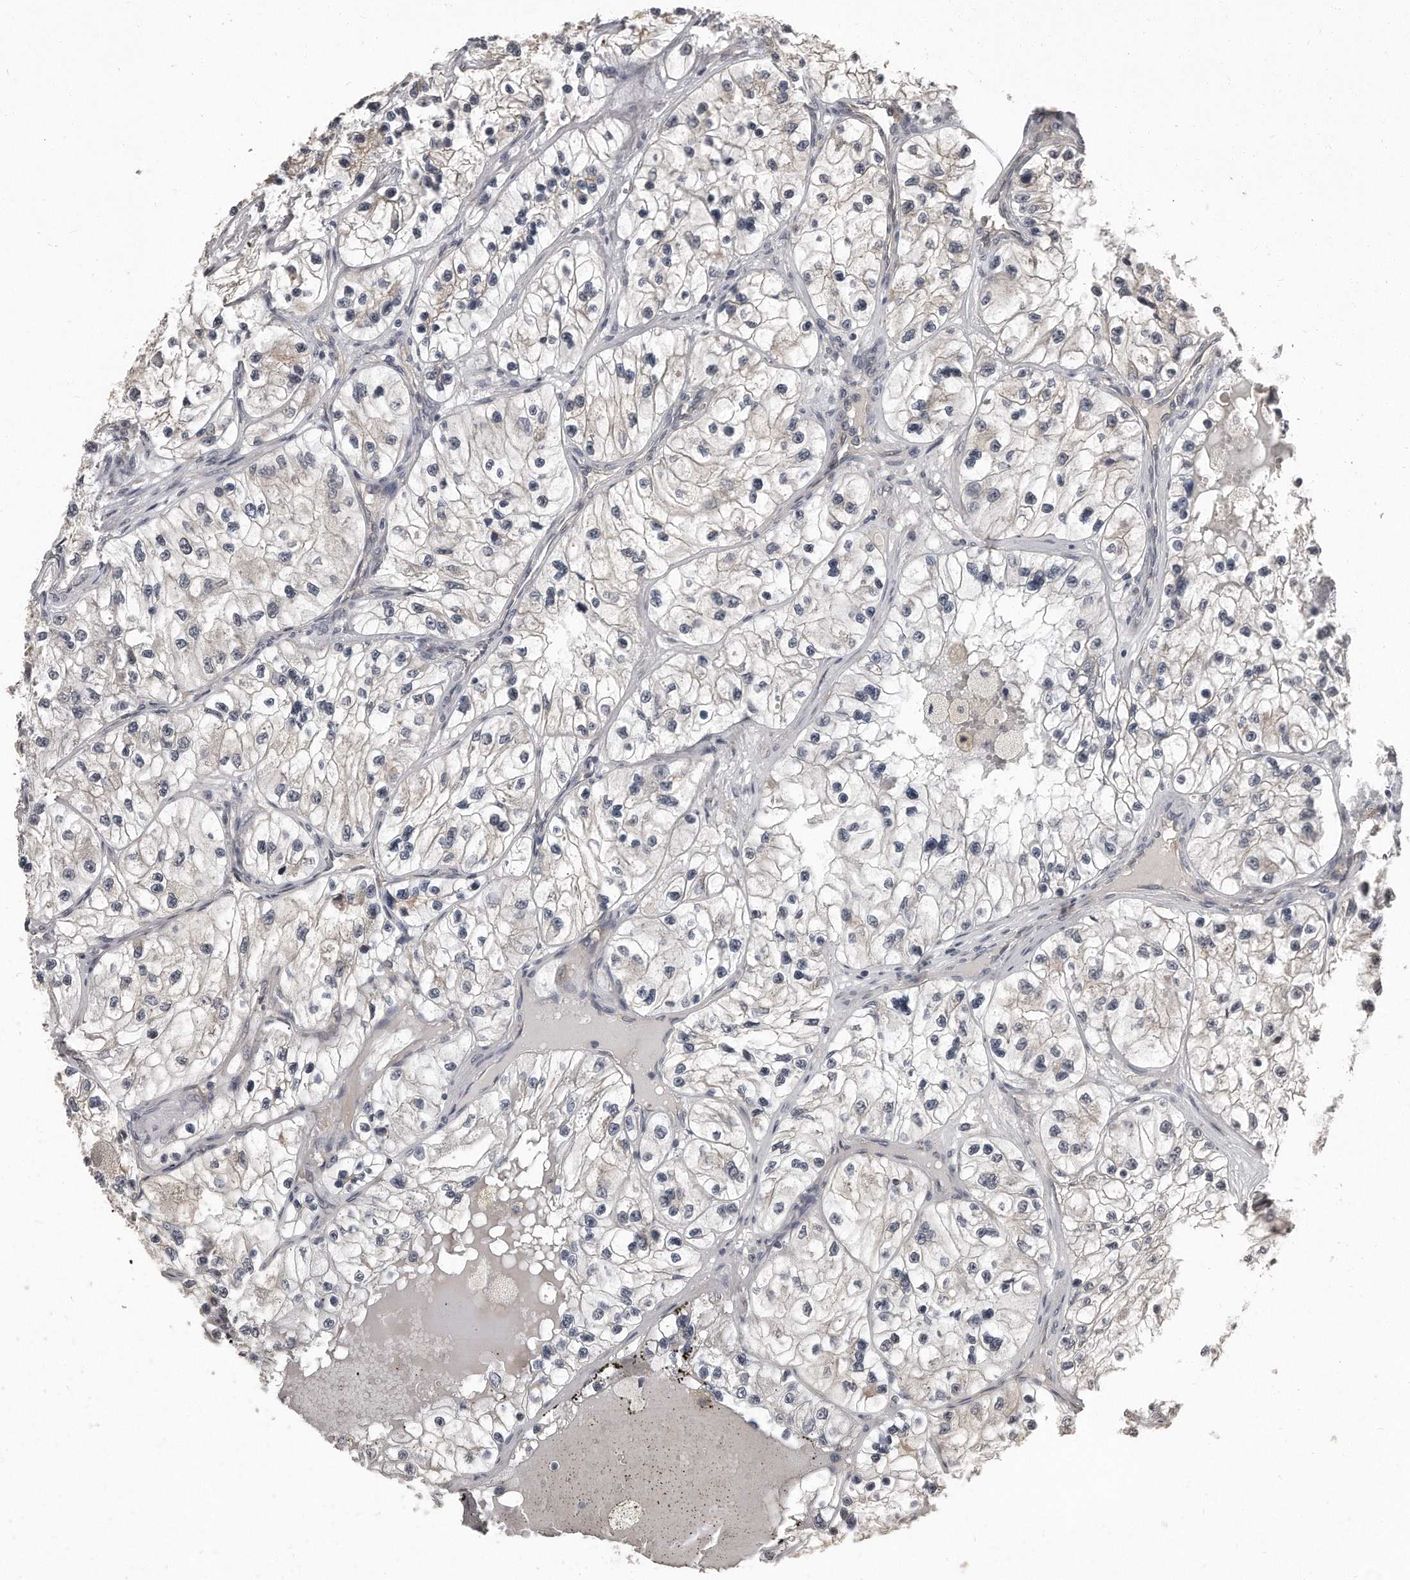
{"staining": {"intensity": "negative", "quantity": "none", "location": "none"}, "tissue": "renal cancer", "cell_type": "Tumor cells", "image_type": "cancer", "snomed": [{"axis": "morphology", "description": "Adenocarcinoma, NOS"}, {"axis": "topography", "description": "Kidney"}], "caption": "IHC histopathology image of renal cancer stained for a protein (brown), which shows no expression in tumor cells.", "gene": "GRB10", "patient": {"sex": "female", "age": 57}}